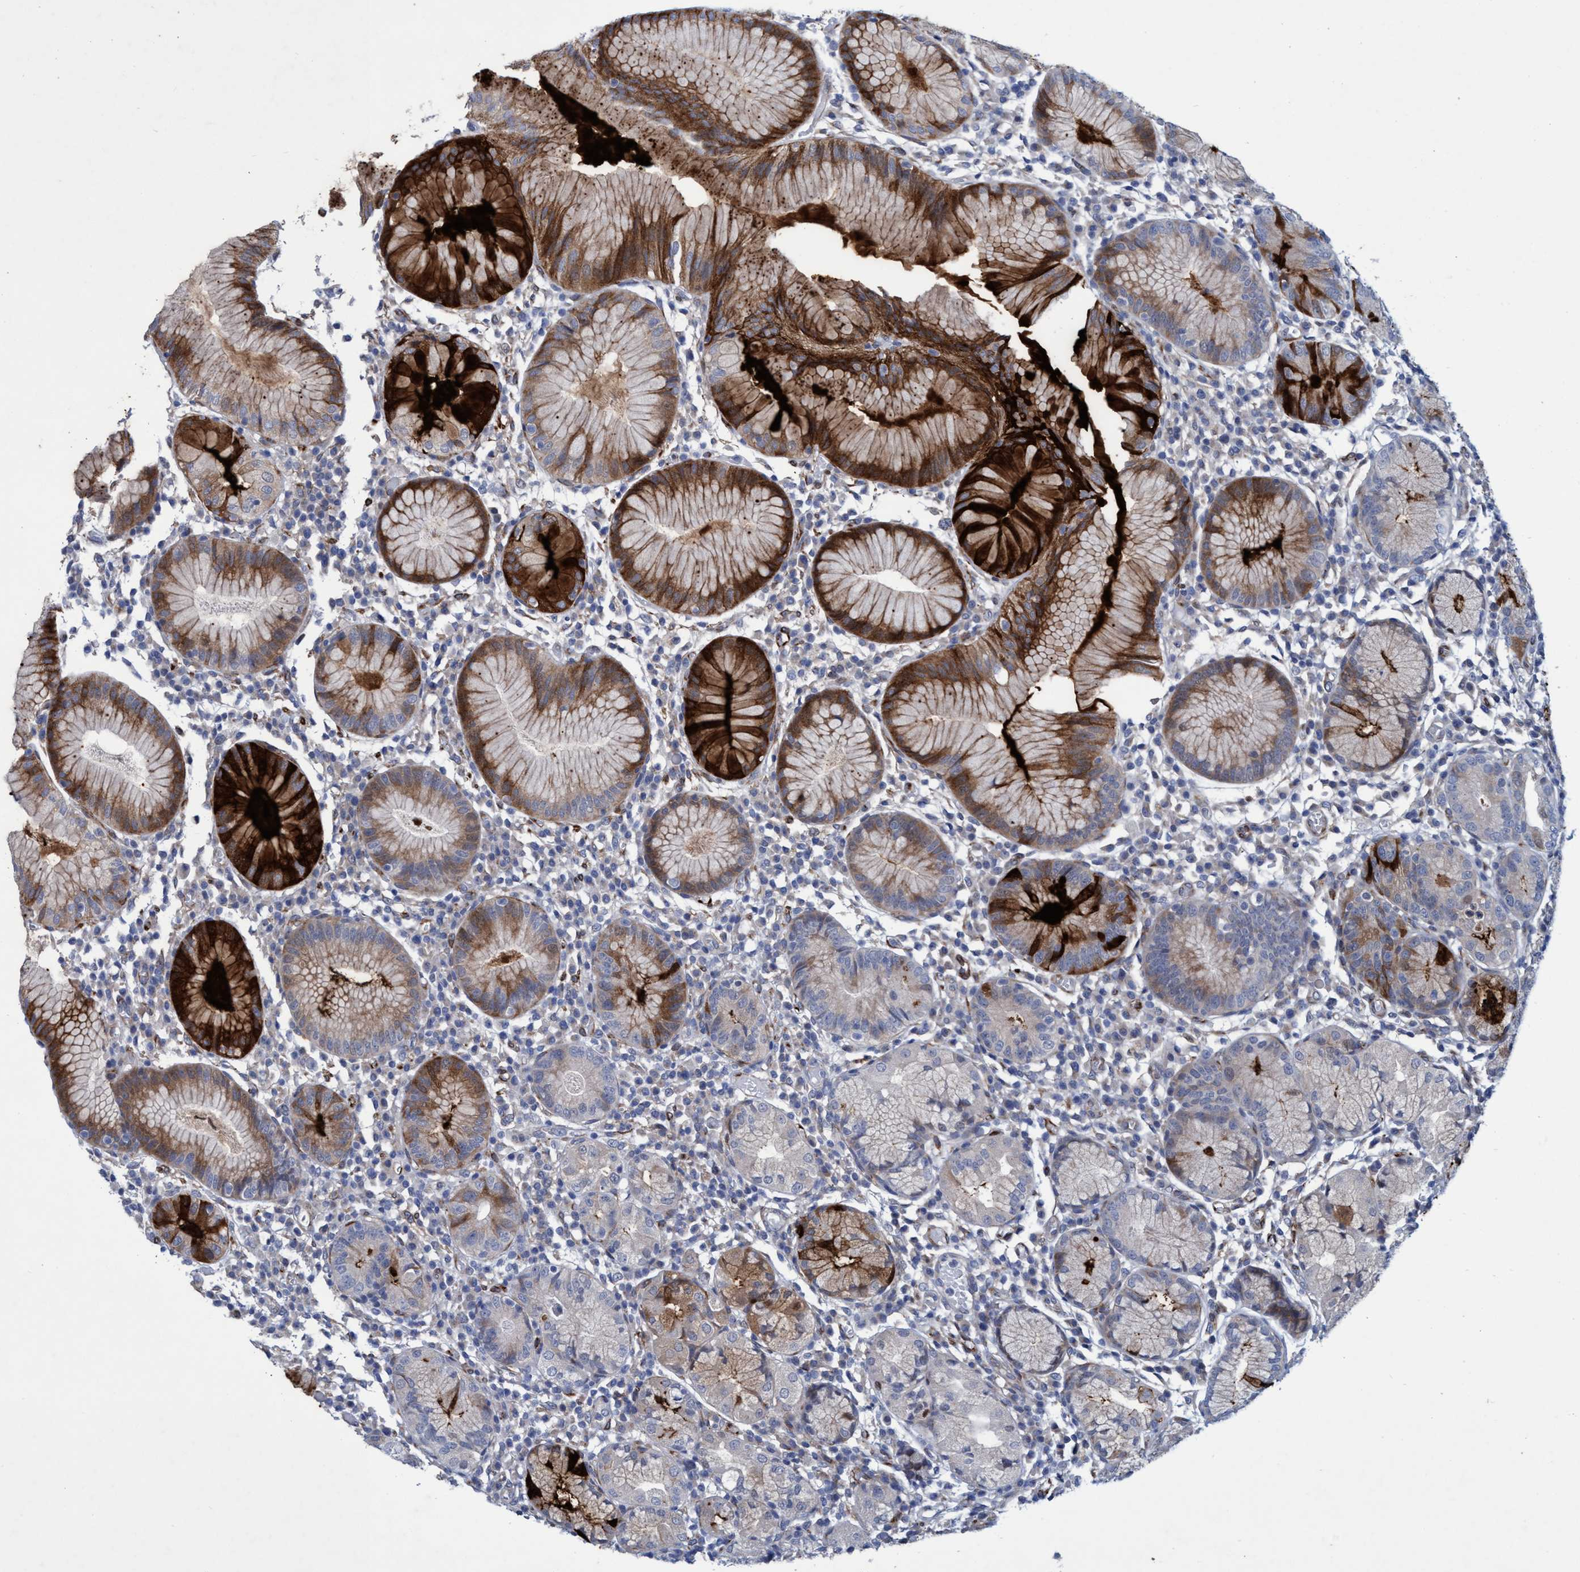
{"staining": {"intensity": "strong", "quantity": "25%-75%", "location": "cytoplasmic/membranous"}, "tissue": "stomach", "cell_type": "Glandular cells", "image_type": "normal", "snomed": [{"axis": "morphology", "description": "Normal tissue, NOS"}, {"axis": "topography", "description": "Stomach"}, {"axis": "topography", "description": "Stomach, lower"}], "caption": "Normal stomach shows strong cytoplasmic/membranous expression in approximately 25%-75% of glandular cells, visualized by immunohistochemistry.", "gene": "SLC43A2", "patient": {"sex": "female", "age": 75}}